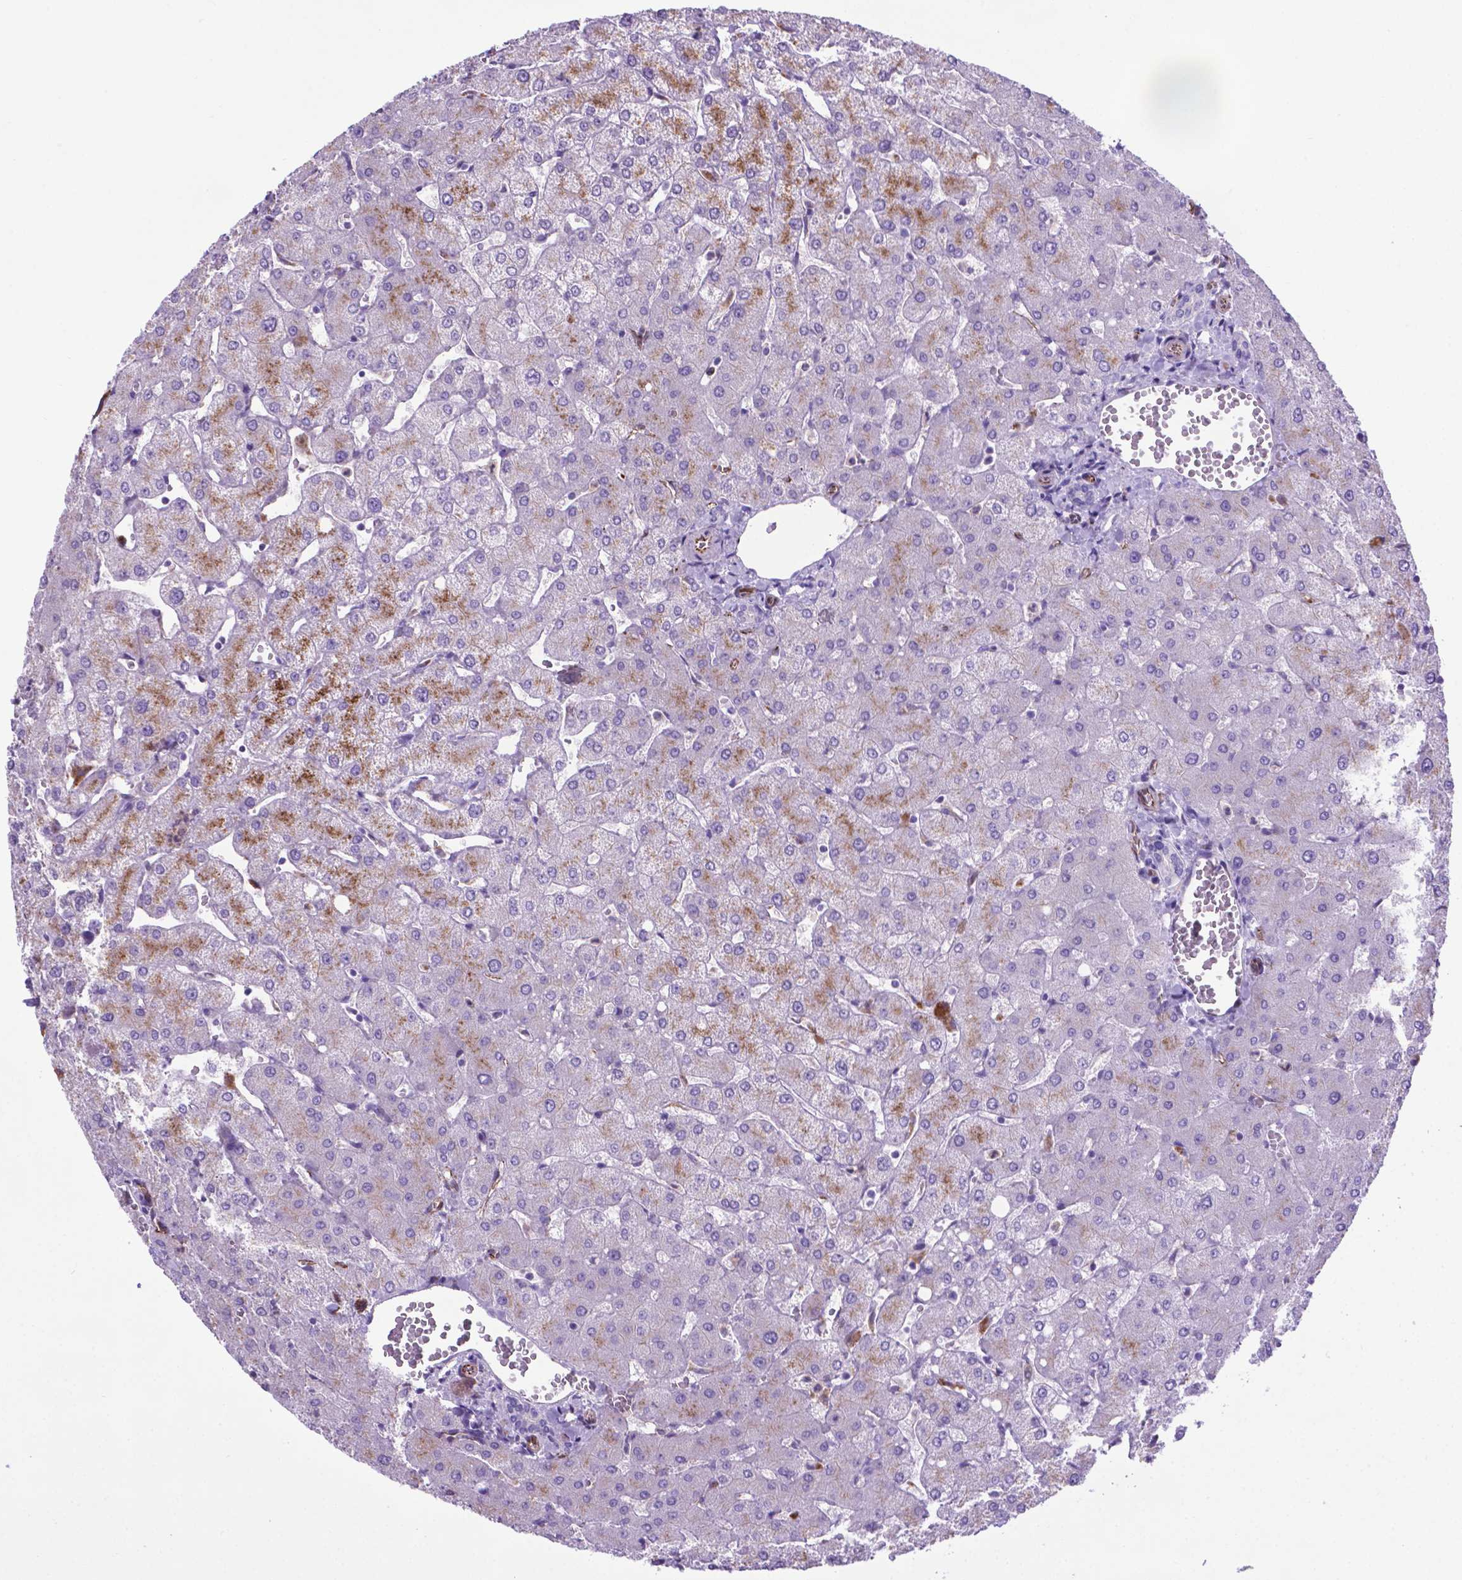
{"staining": {"intensity": "negative", "quantity": "none", "location": "none"}, "tissue": "liver", "cell_type": "Cholangiocytes", "image_type": "normal", "snomed": [{"axis": "morphology", "description": "Normal tissue, NOS"}, {"axis": "topography", "description": "Liver"}], "caption": "A histopathology image of liver stained for a protein displays no brown staining in cholangiocytes.", "gene": "LZTR1", "patient": {"sex": "female", "age": 54}}